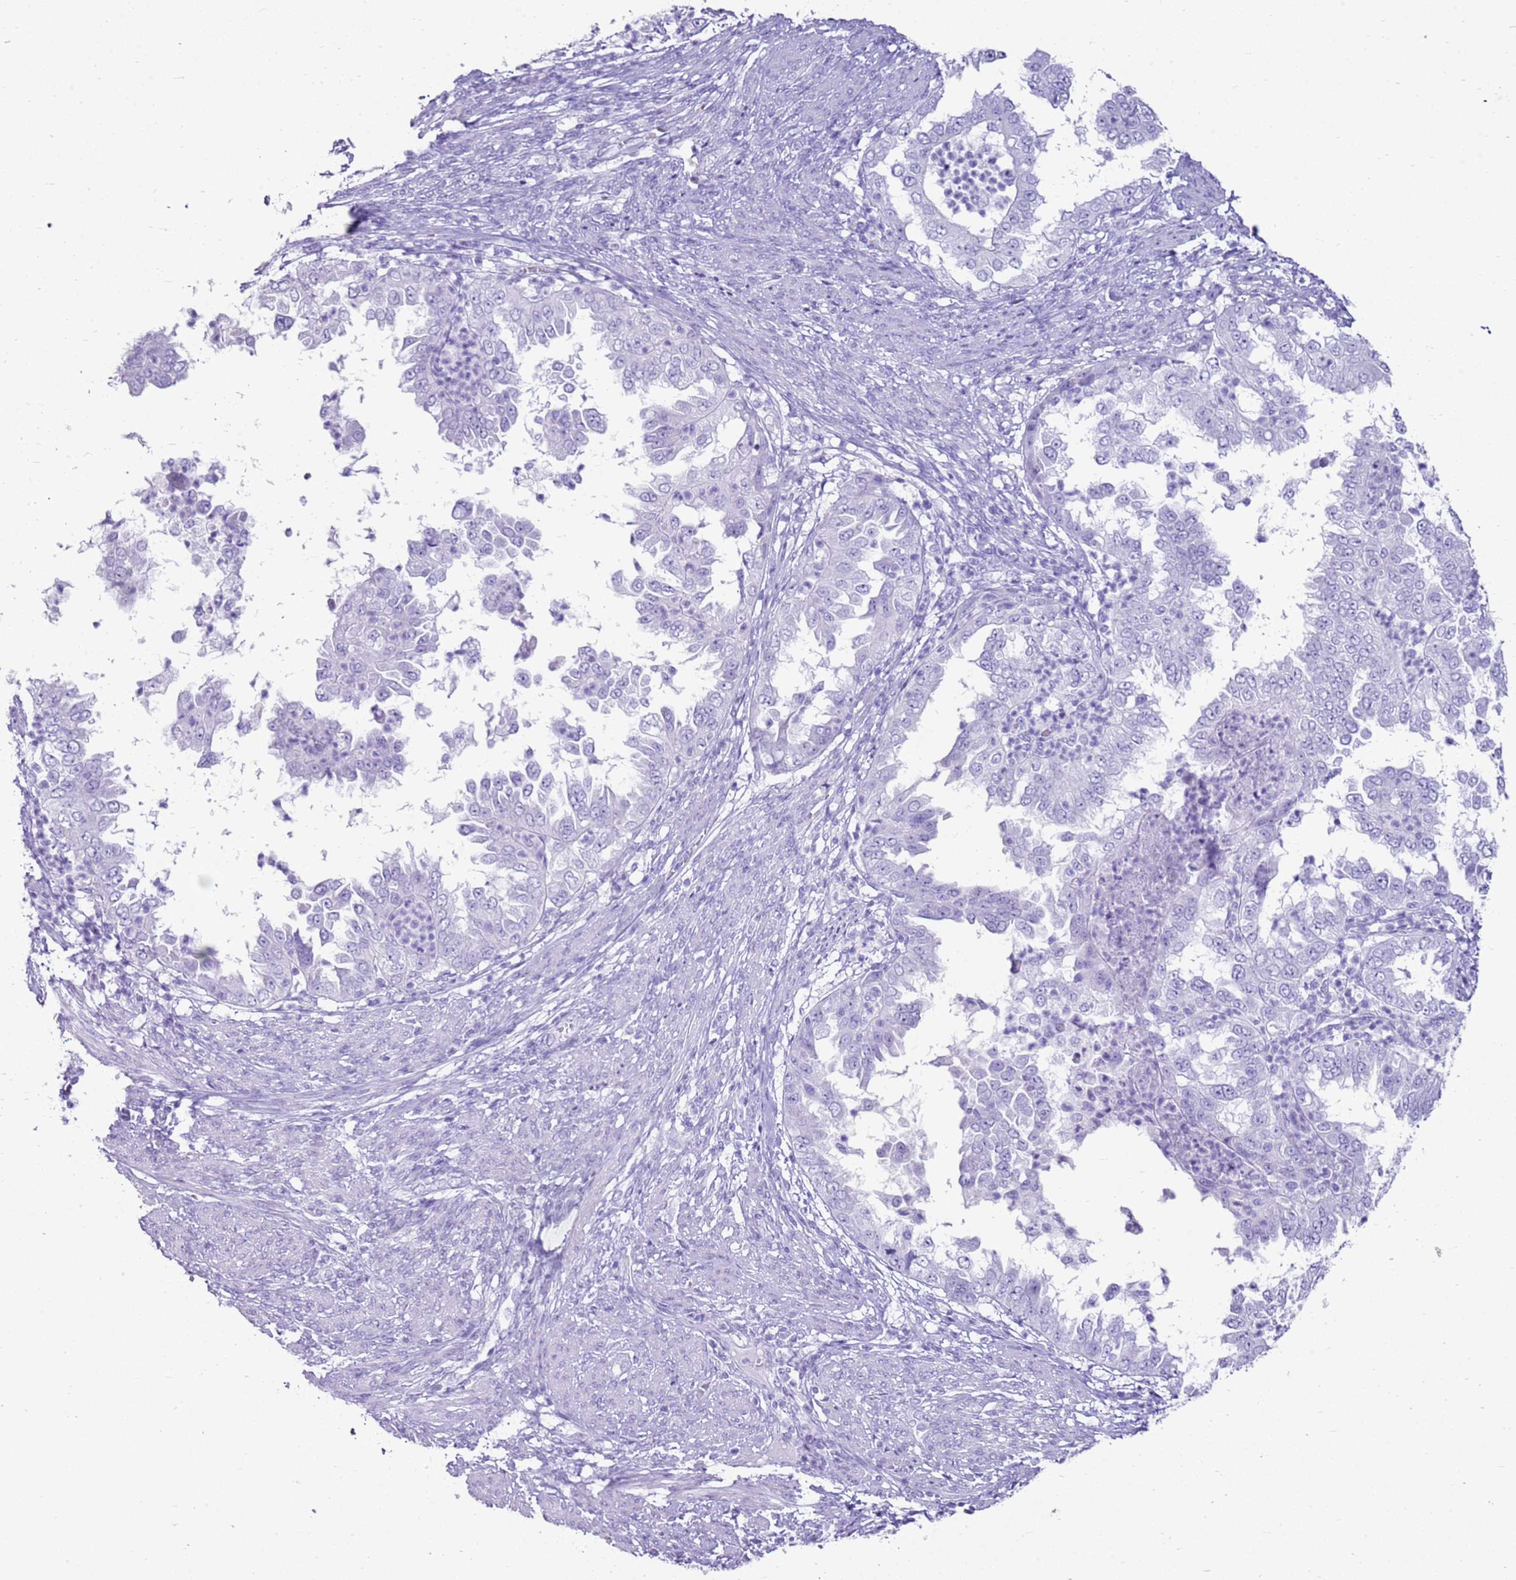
{"staining": {"intensity": "negative", "quantity": "none", "location": "none"}, "tissue": "endometrial cancer", "cell_type": "Tumor cells", "image_type": "cancer", "snomed": [{"axis": "morphology", "description": "Adenocarcinoma, NOS"}, {"axis": "topography", "description": "Endometrium"}], "caption": "The micrograph exhibits no significant expression in tumor cells of endometrial cancer.", "gene": "CA8", "patient": {"sex": "female", "age": 85}}